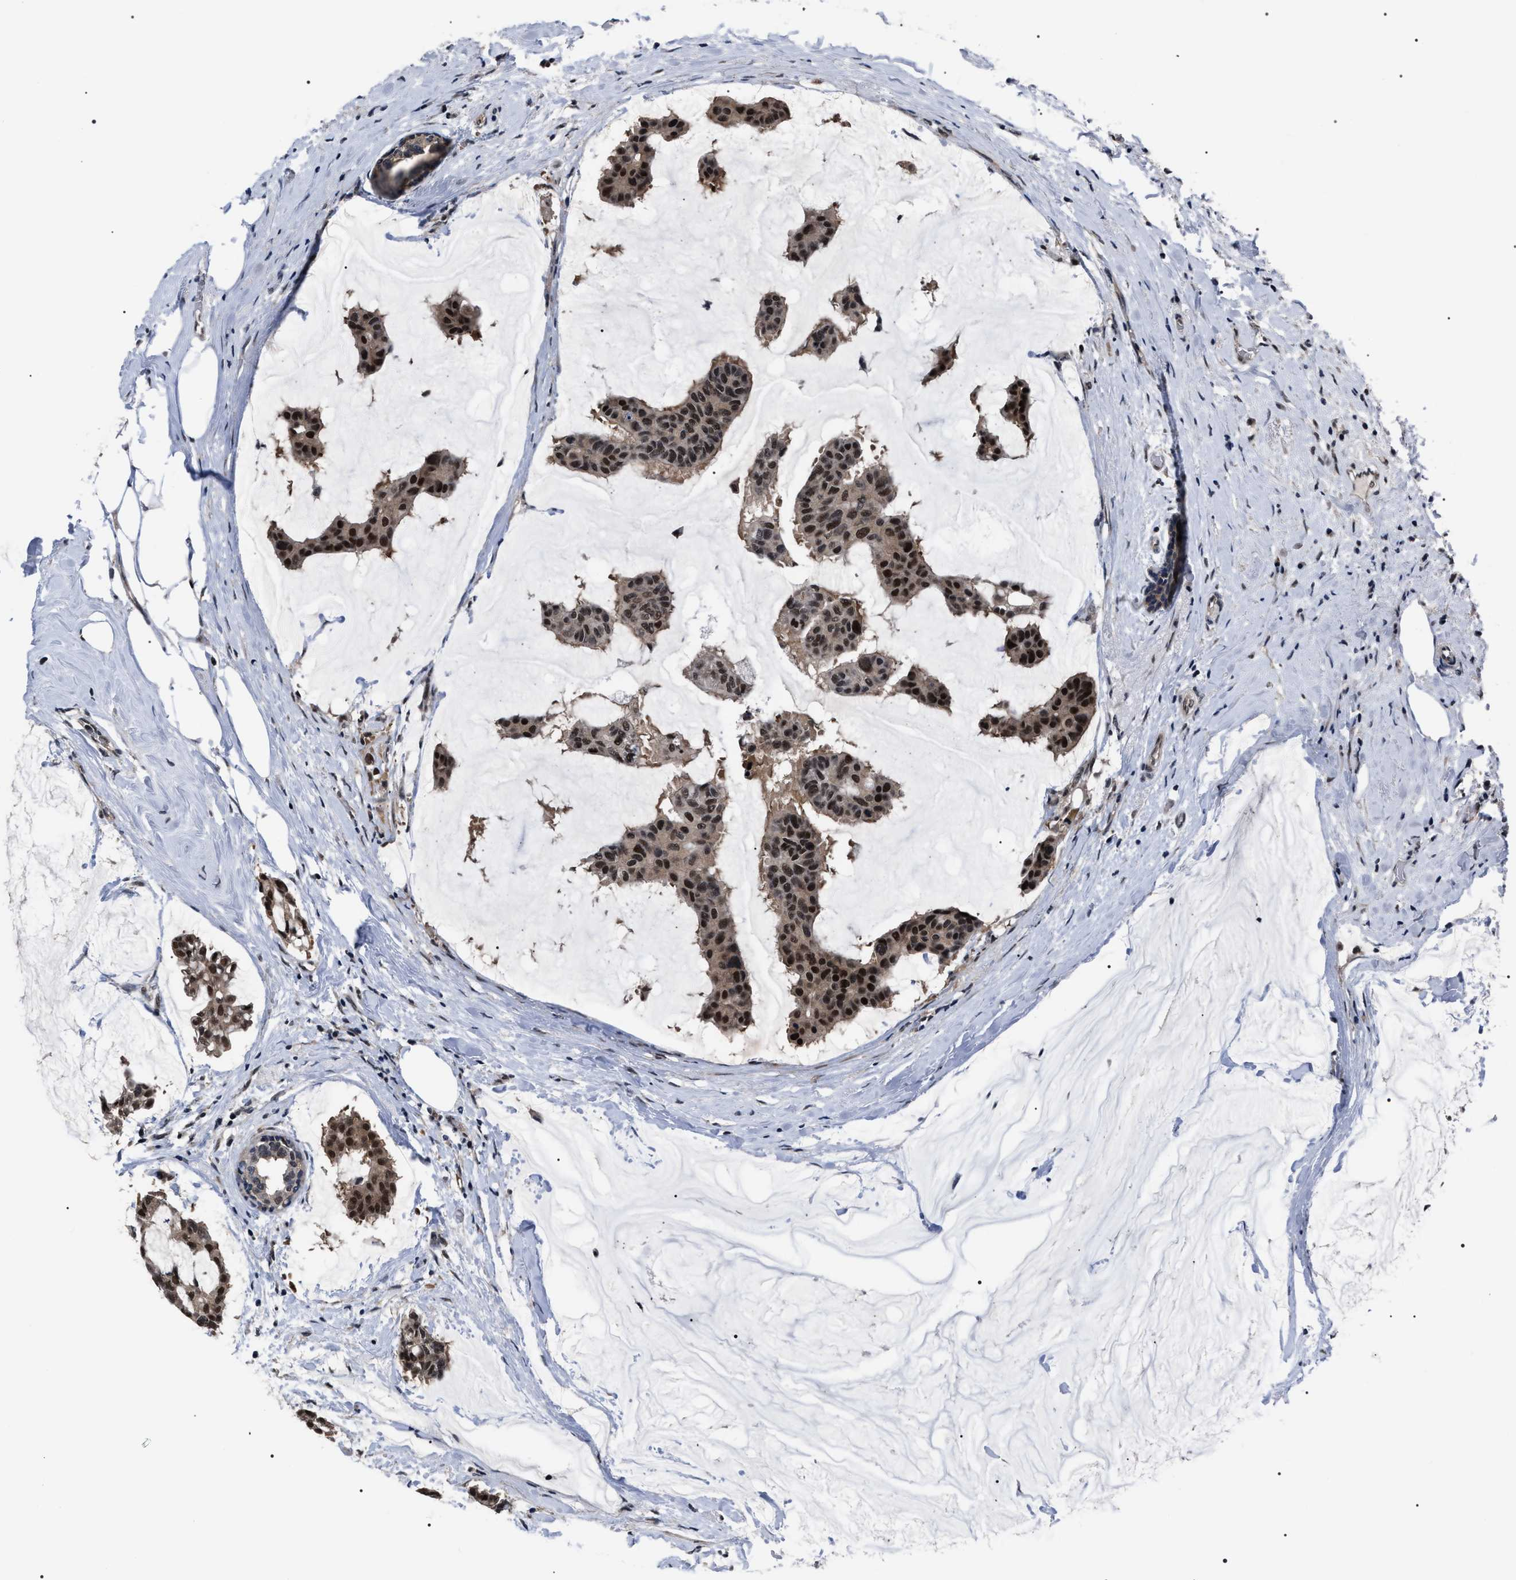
{"staining": {"intensity": "strong", "quantity": ">75%", "location": "nuclear"}, "tissue": "breast cancer", "cell_type": "Tumor cells", "image_type": "cancer", "snomed": [{"axis": "morphology", "description": "Duct carcinoma"}, {"axis": "topography", "description": "Breast"}], "caption": "Immunohistochemical staining of human breast cancer displays high levels of strong nuclear protein positivity in approximately >75% of tumor cells. (IHC, brightfield microscopy, high magnification).", "gene": "CSNK2A1", "patient": {"sex": "female", "age": 93}}